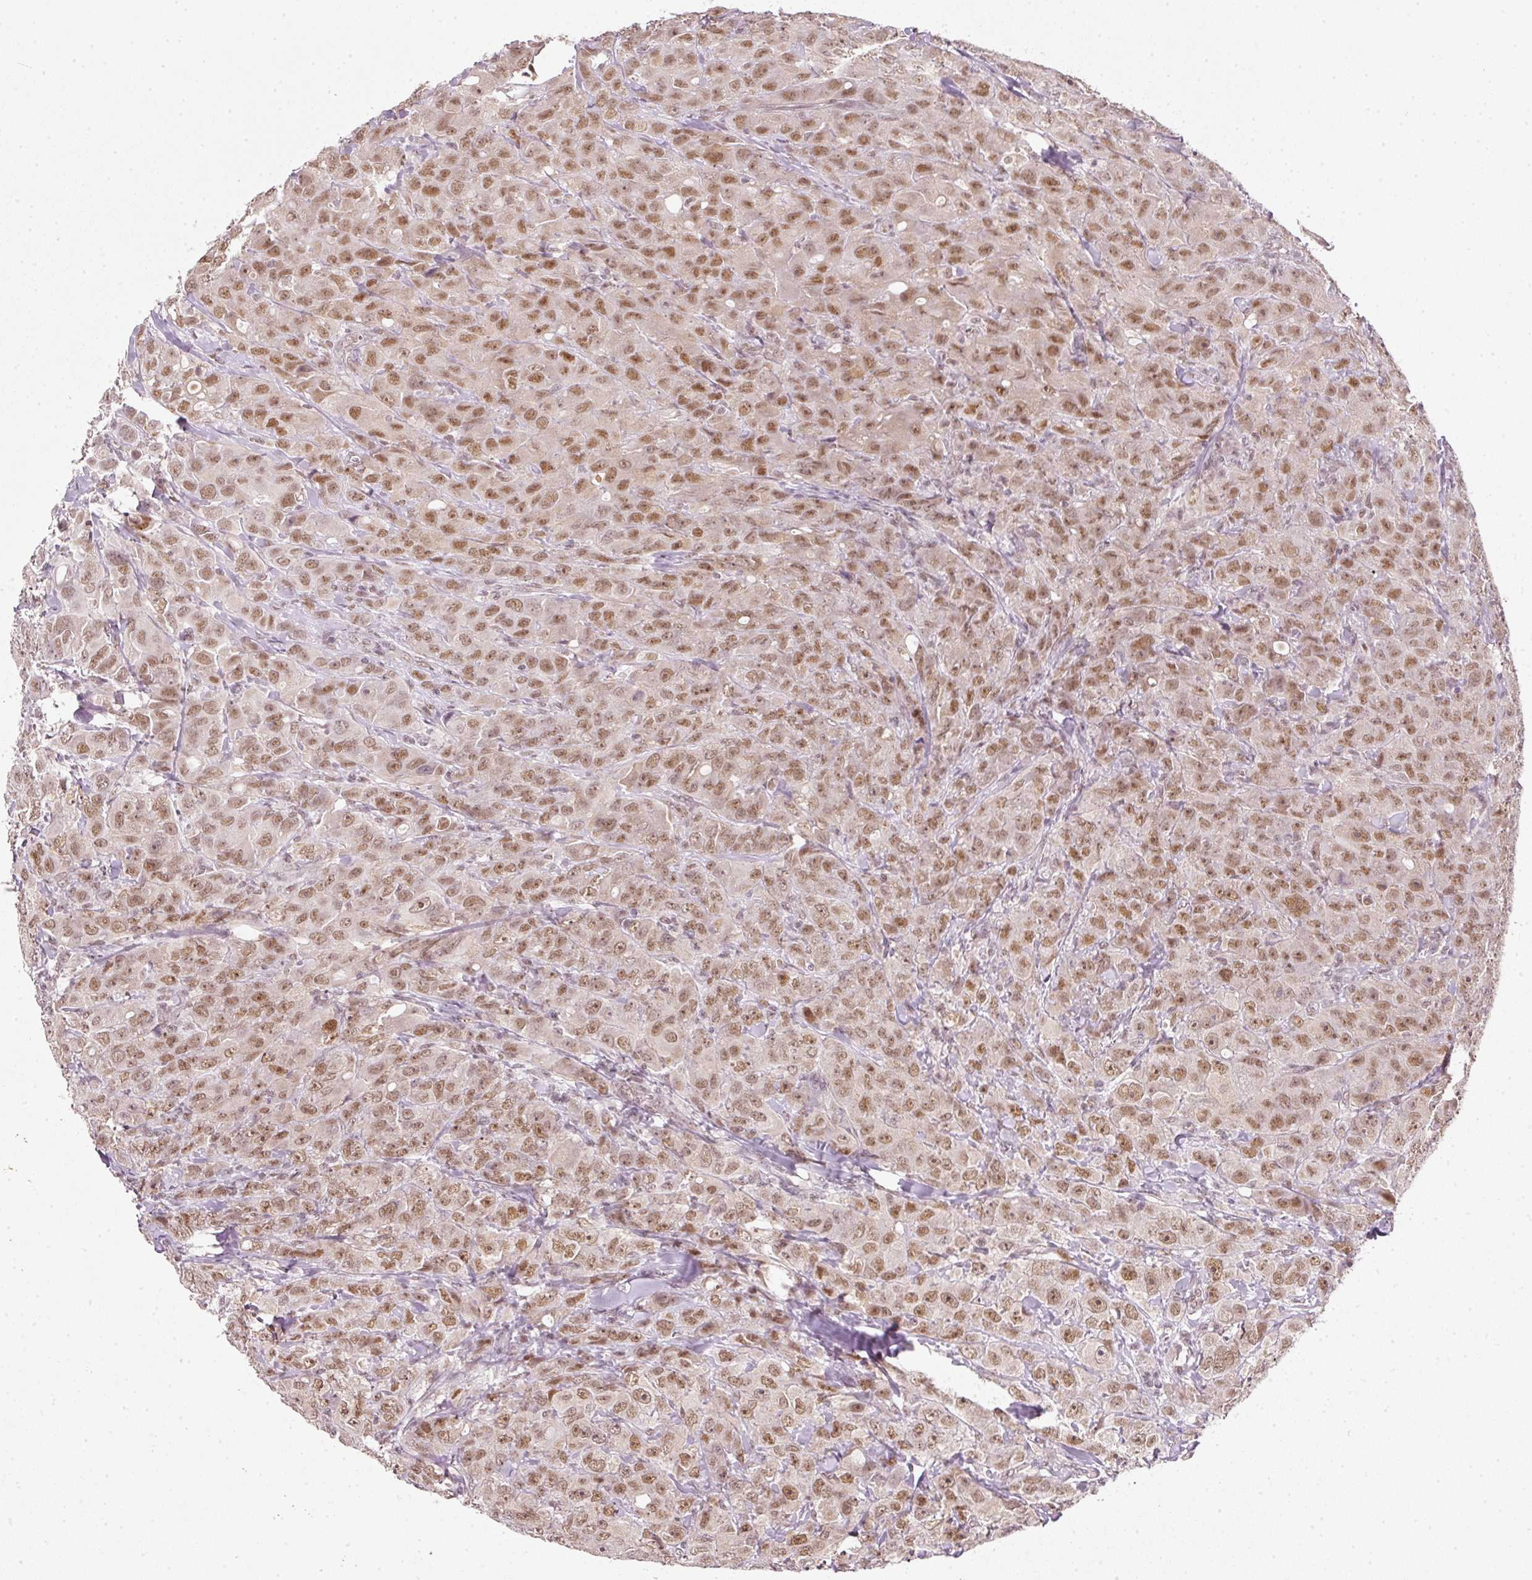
{"staining": {"intensity": "moderate", "quantity": ">75%", "location": "nuclear"}, "tissue": "breast cancer", "cell_type": "Tumor cells", "image_type": "cancer", "snomed": [{"axis": "morphology", "description": "Duct carcinoma"}, {"axis": "topography", "description": "Breast"}], "caption": "Immunohistochemical staining of human breast cancer (intraductal carcinoma) shows moderate nuclear protein expression in approximately >75% of tumor cells. The protein of interest is stained brown, and the nuclei are stained in blue (DAB (3,3'-diaminobenzidine) IHC with brightfield microscopy, high magnification).", "gene": "FSTL3", "patient": {"sex": "female", "age": 43}}